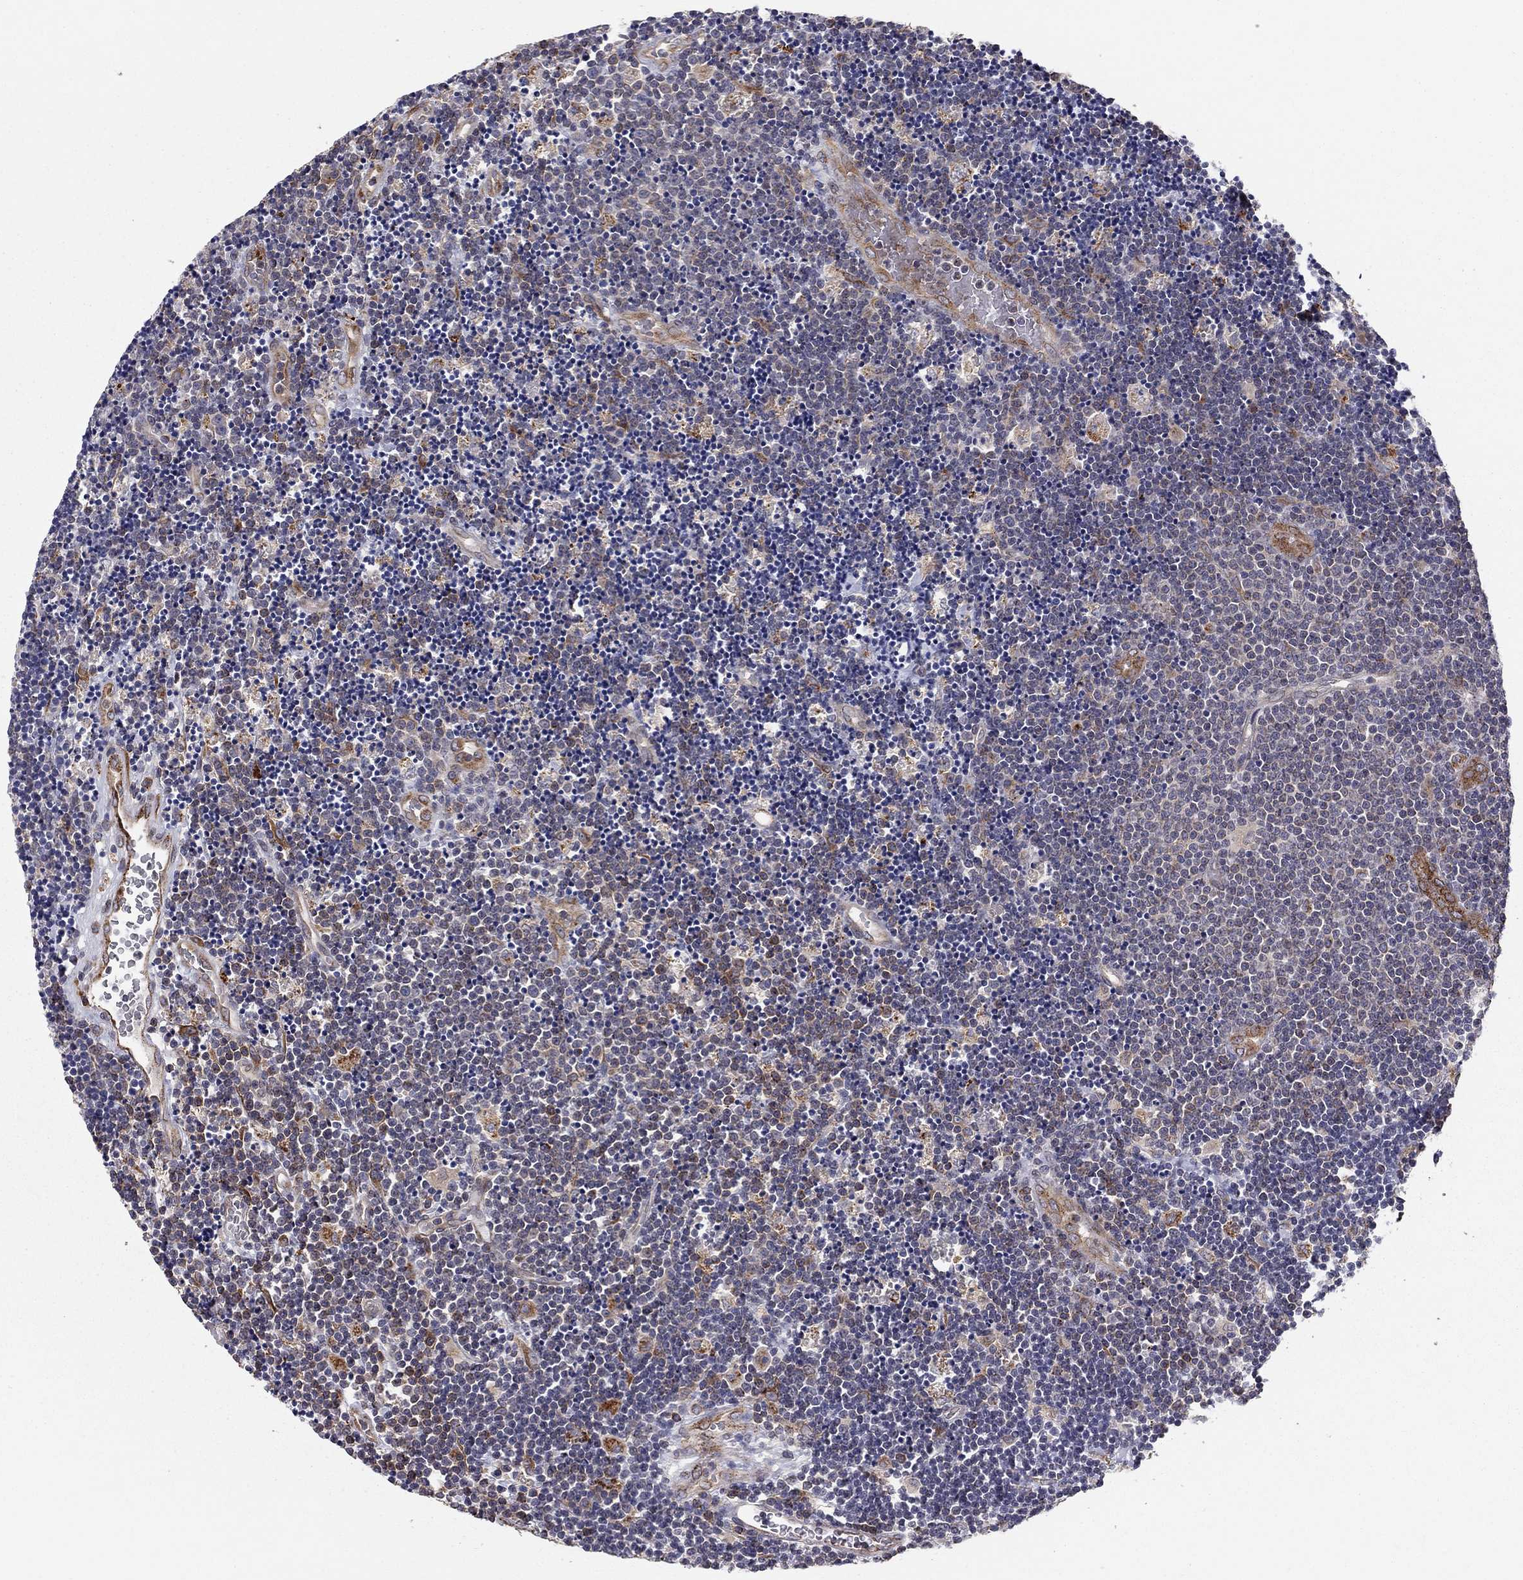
{"staining": {"intensity": "negative", "quantity": "none", "location": "none"}, "tissue": "lymphoma", "cell_type": "Tumor cells", "image_type": "cancer", "snomed": [{"axis": "morphology", "description": "Malignant lymphoma, non-Hodgkin's type, Low grade"}, {"axis": "topography", "description": "Brain"}], "caption": "High power microscopy micrograph of an immunohistochemistry (IHC) photomicrograph of lymphoma, revealing no significant expression in tumor cells.", "gene": "YIF1A", "patient": {"sex": "female", "age": 66}}